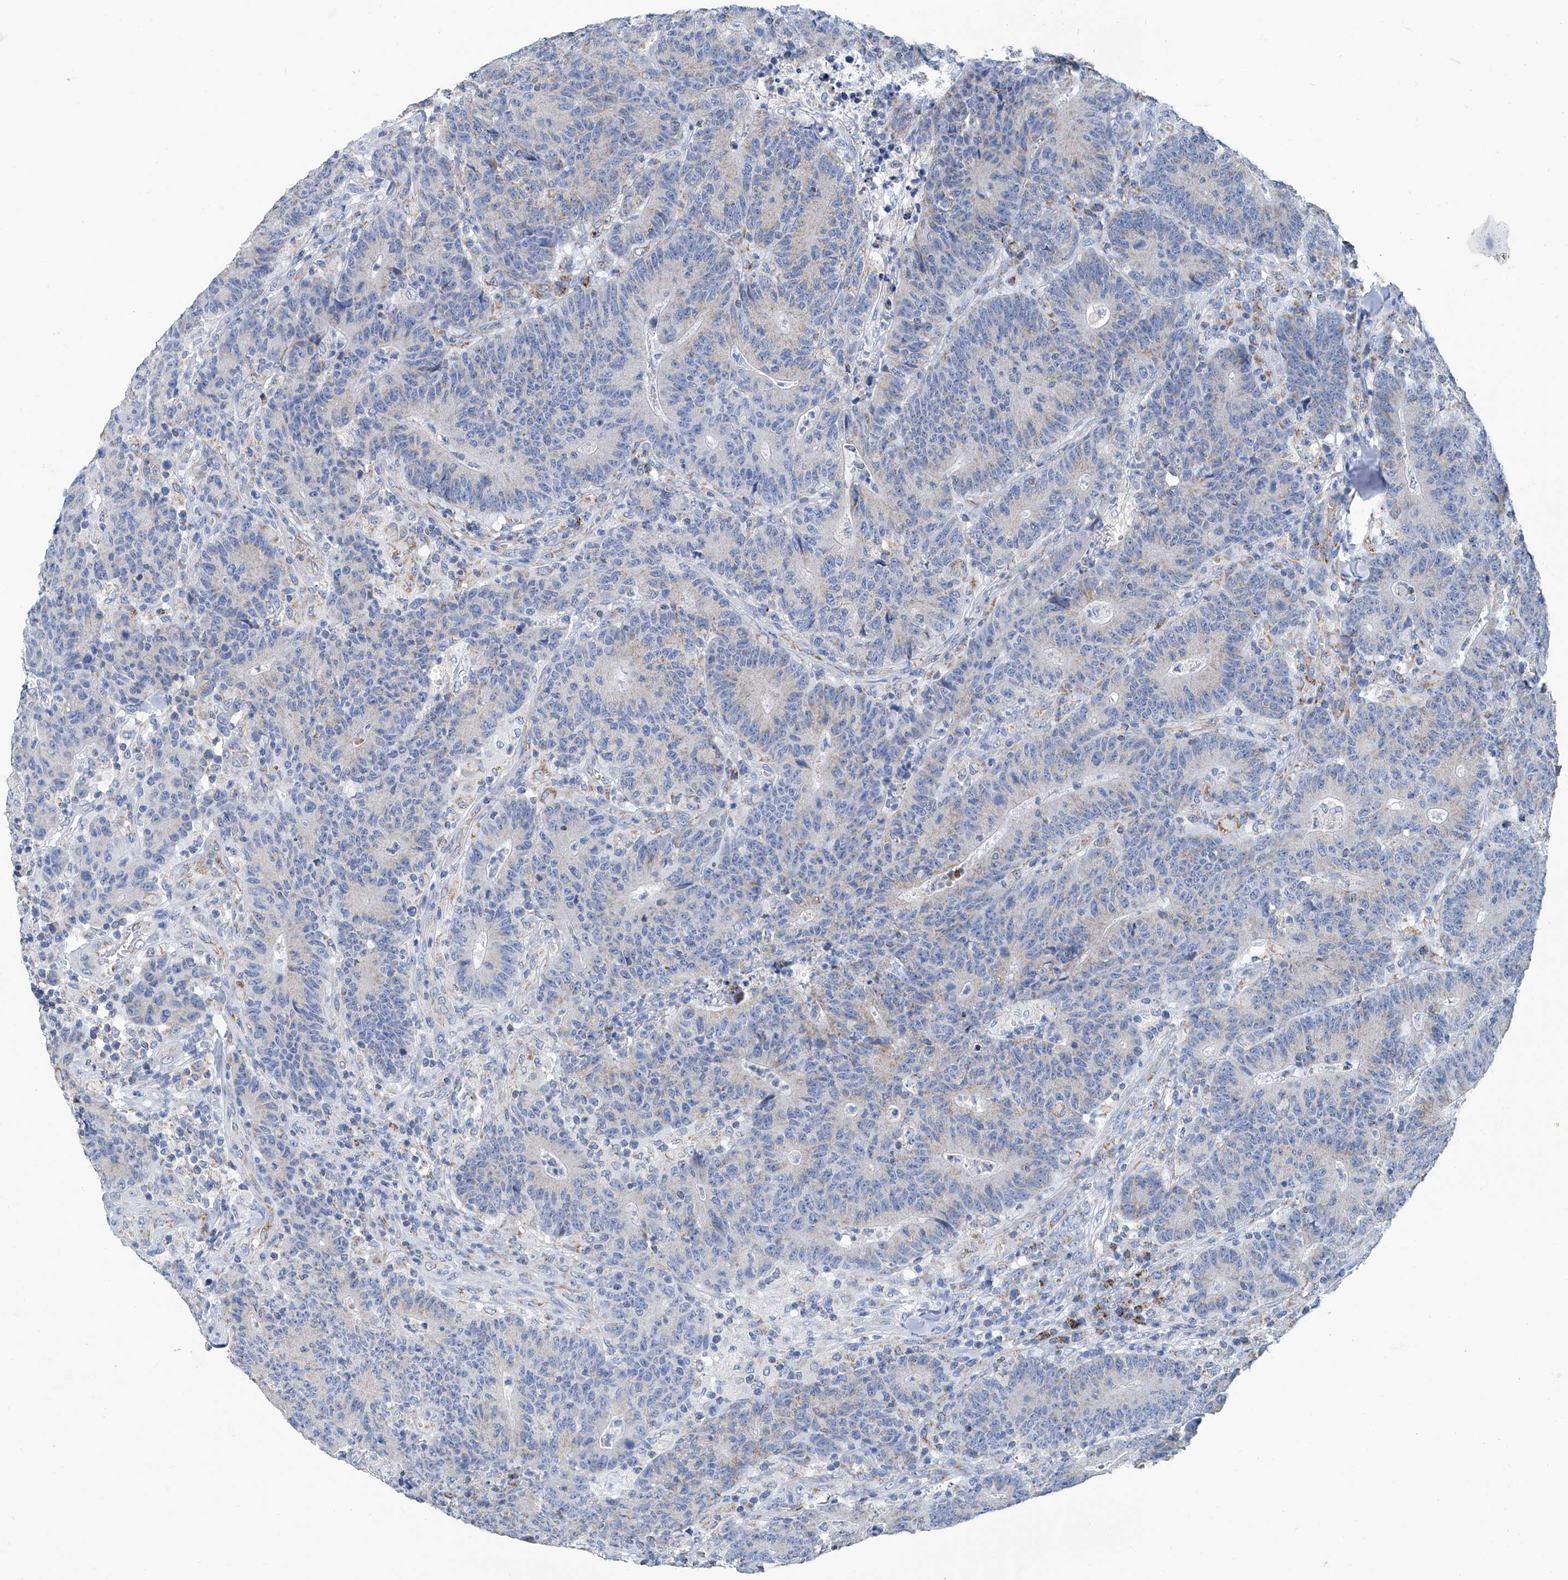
{"staining": {"intensity": "negative", "quantity": "none", "location": "none"}, "tissue": "colorectal cancer", "cell_type": "Tumor cells", "image_type": "cancer", "snomed": [{"axis": "morphology", "description": "Normal tissue, NOS"}, {"axis": "morphology", "description": "Adenocarcinoma, NOS"}, {"axis": "topography", "description": "Colon"}], "caption": "Photomicrograph shows no protein positivity in tumor cells of colorectal cancer (adenocarcinoma) tissue. (DAB (3,3'-diaminobenzidine) IHC, high magnification).", "gene": "MT-ND1", "patient": {"sex": "female", "age": 75}}